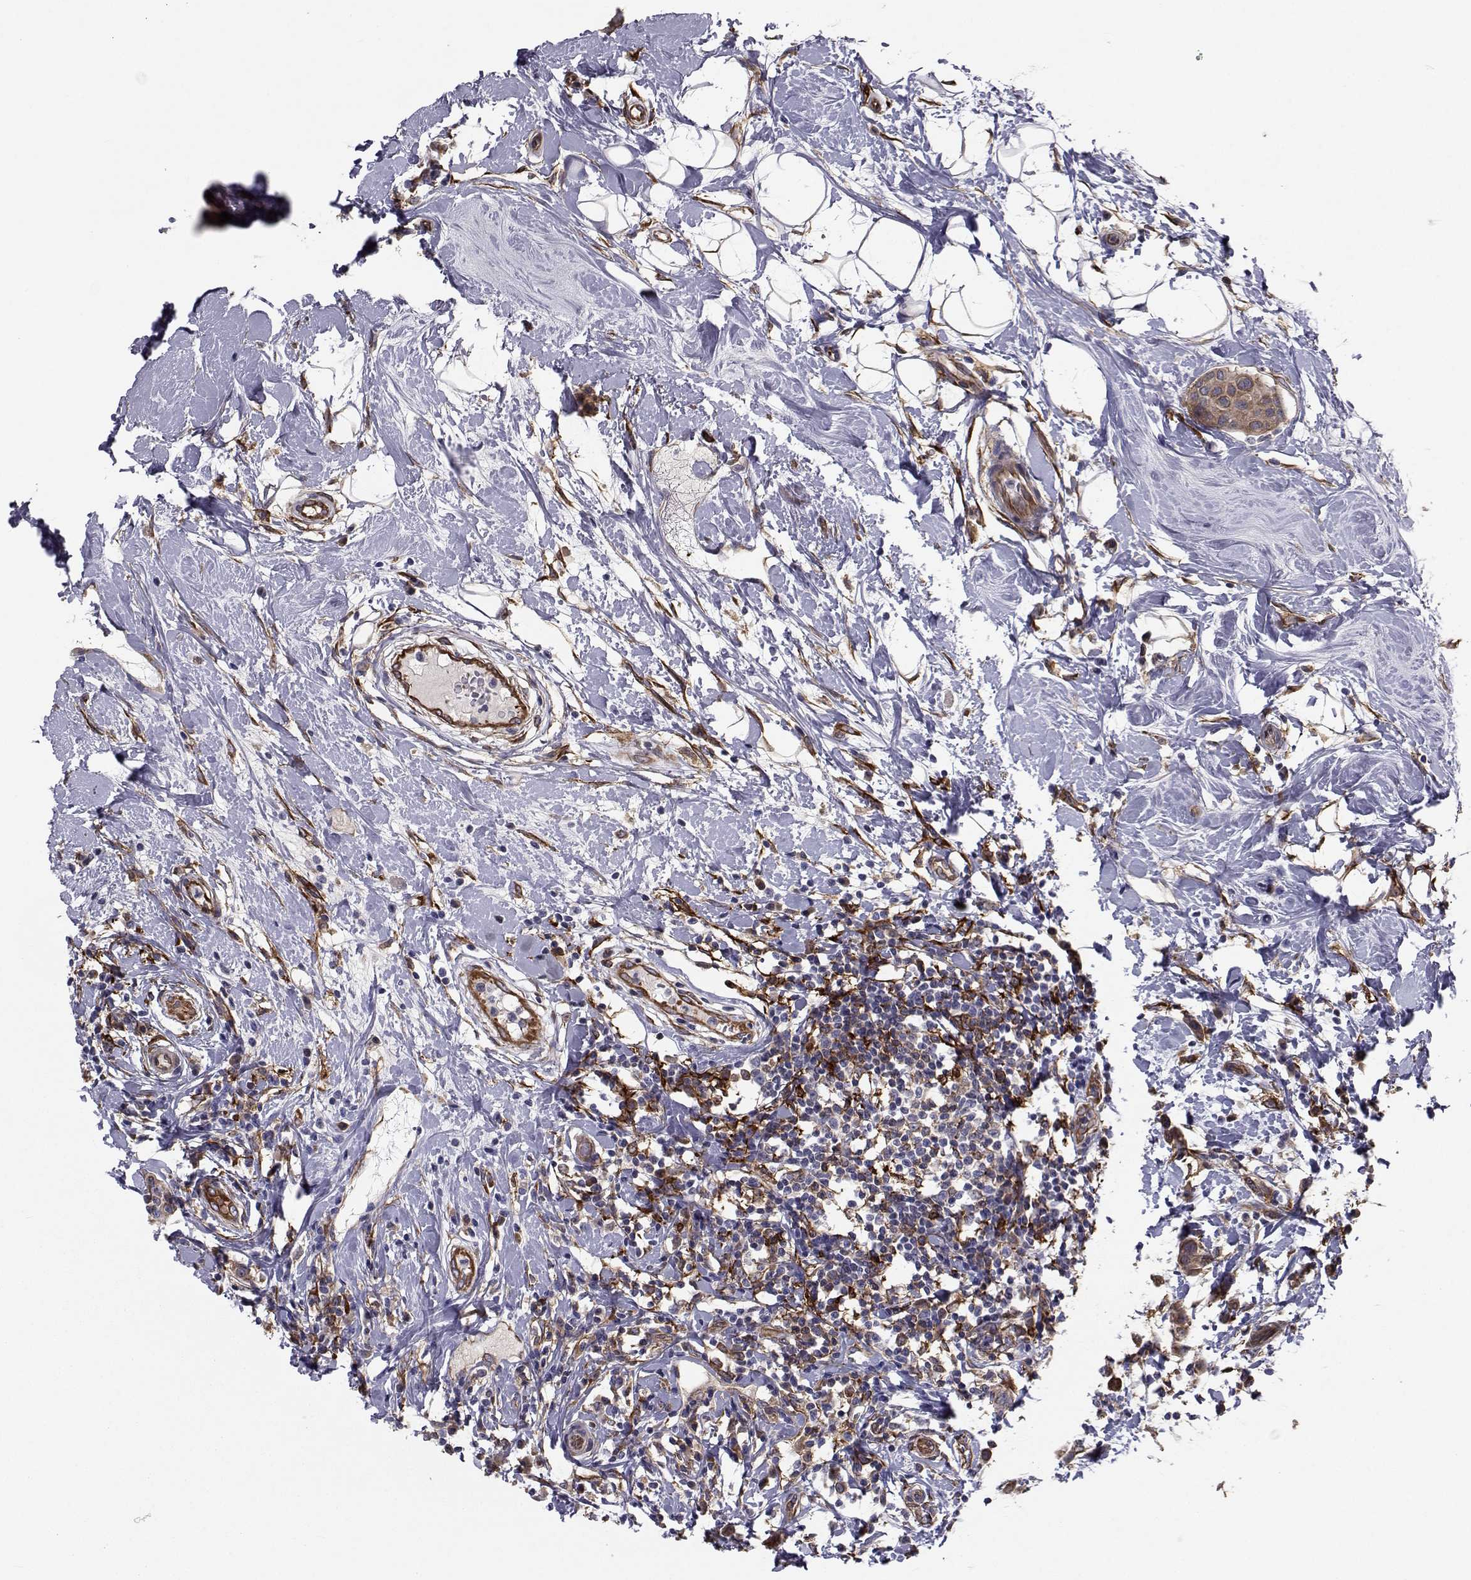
{"staining": {"intensity": "moderate", "quantity": ">75%", "location": "cytoplasmic/membranous"}, "tissue": "breast cancer", "cell_type": "Tumor cells", "image_type": "cancer", "snomed": [{"axis": "morphology", "description": "Duct carcinoma"}, {"axis": "topography", "description": "Breast"}], "caption": "This histopathology image demonstrates breast cancer stained with immunohistochemistry to label a protein in brown. The cytoplasmic/membranous of tumor cells show moderate positivity for the protein. Nuclei are counter-stained blue.", "gene": "TRIP10", "patient": {"sex": "female", "age": 27}}